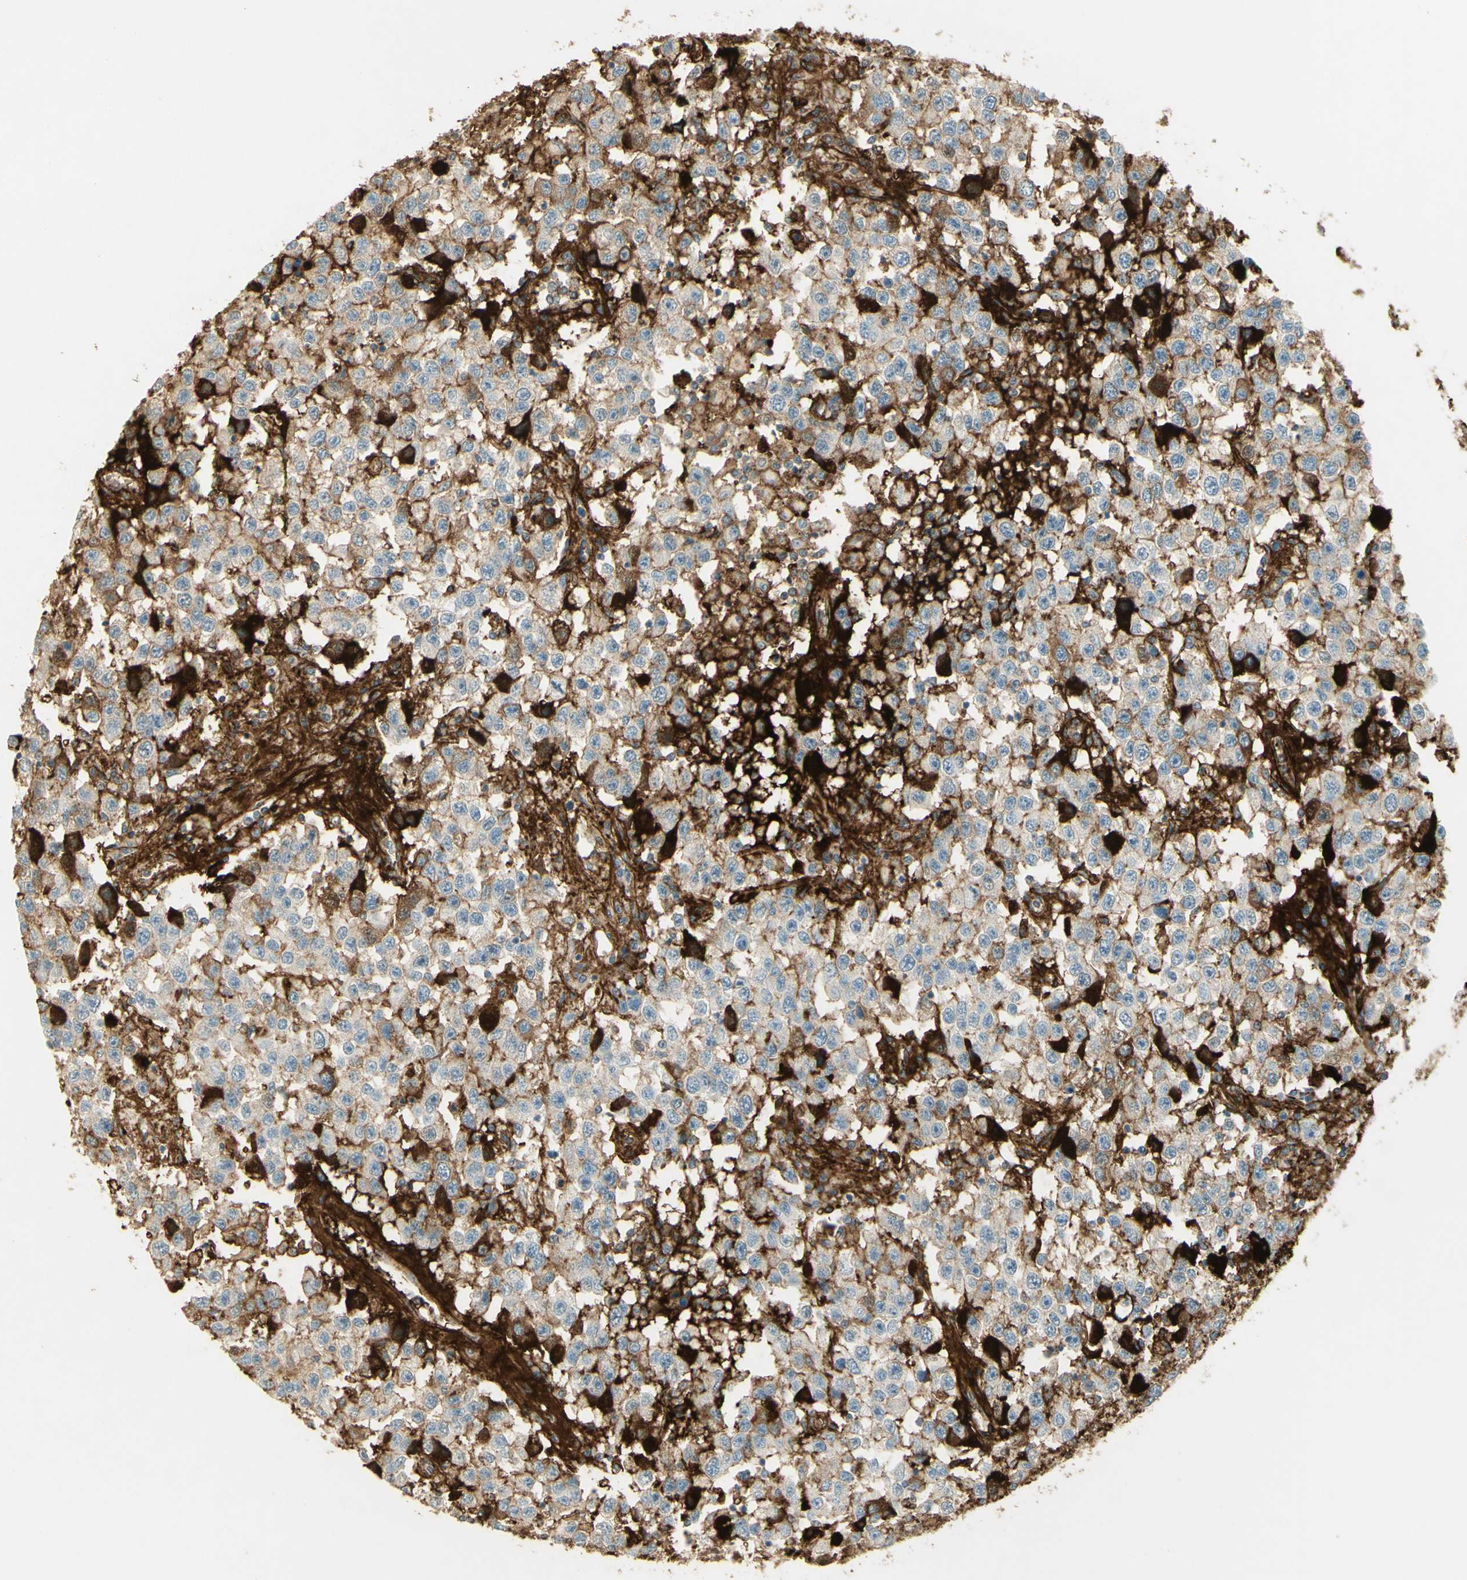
{"staining": {"intensity": "strong", "quantity": "25%-75%", "location": "cytoplasmic/membranous"}, "tissue": "testis cancer", "cell_type": "Tumor cells", "image_type": "cancer", "snomed": [{"axis": "morphology", "description": "Seminoma, NOS"}, {"axis": "topography", "description": "Testis"}], "caption": "Strong cytoplasmic/membranous expression for a protein is seen in about 25%-75% of tumor cells of seminoma (testis) using immunohistochemistry (IHC).", "gene": "TNN", "patient": {"sex": "male", "age": 41}}